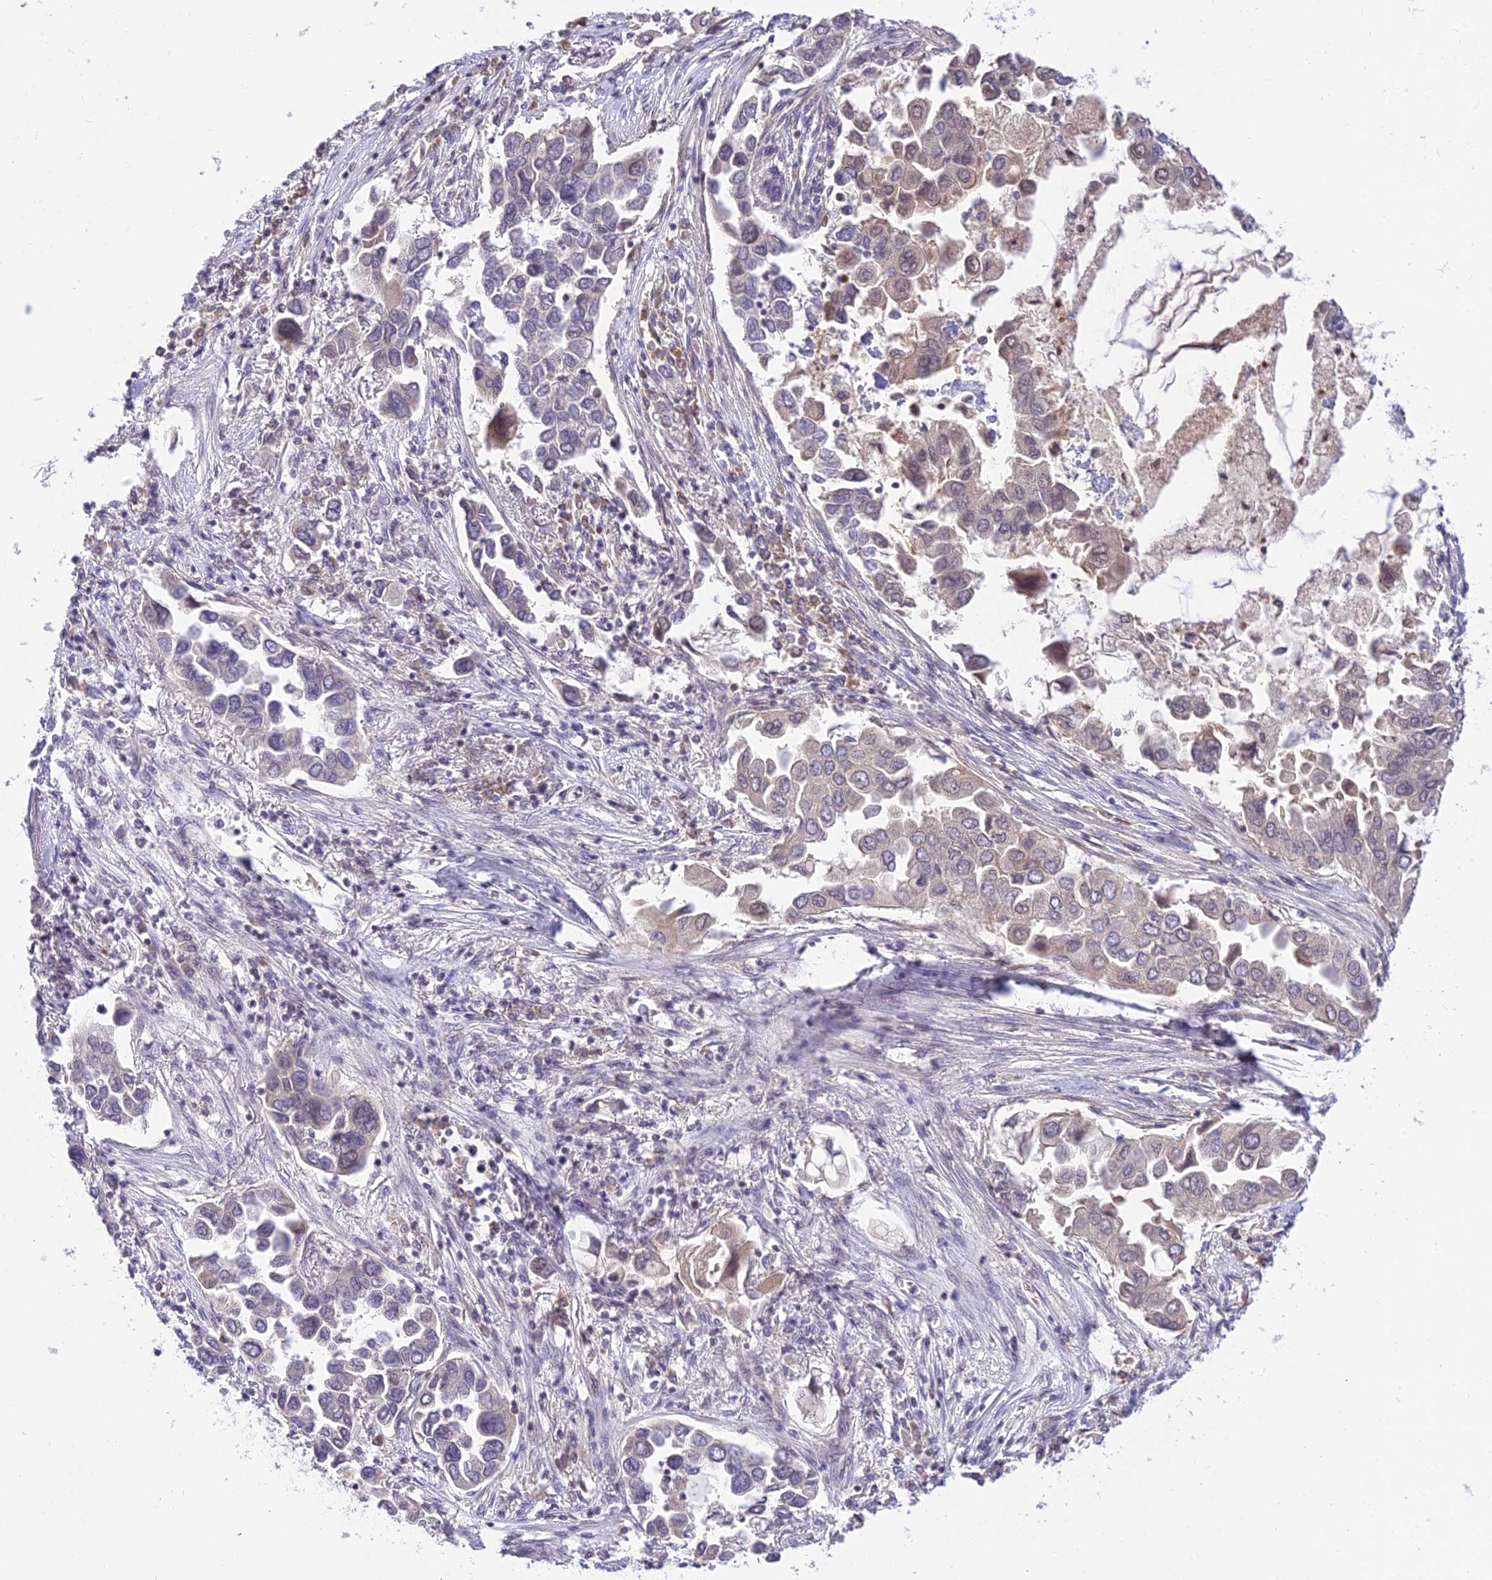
{"staining": {"intensity": "weak", "quantity": "<25%", "location": "cytoplasmic/membranous"}, "tissue": "lung cancer", "cell_type": "Tumor cells", "image_type": "cancer", "snomed": [{"axis": "morphology", "description": "Adenocarcinoma, NOS"}, {"axis": "topography", "description": "Lung"}], "caption": "Adenocarcinoma (lung) was stained to show a protein in brown. There is no significant staining in tumor cells. (DAB (3,3'-diaminobenzidine) IHC, high magnification).", "gene": "TEKT1", "patient": {"sex": "female", "age": 76}}